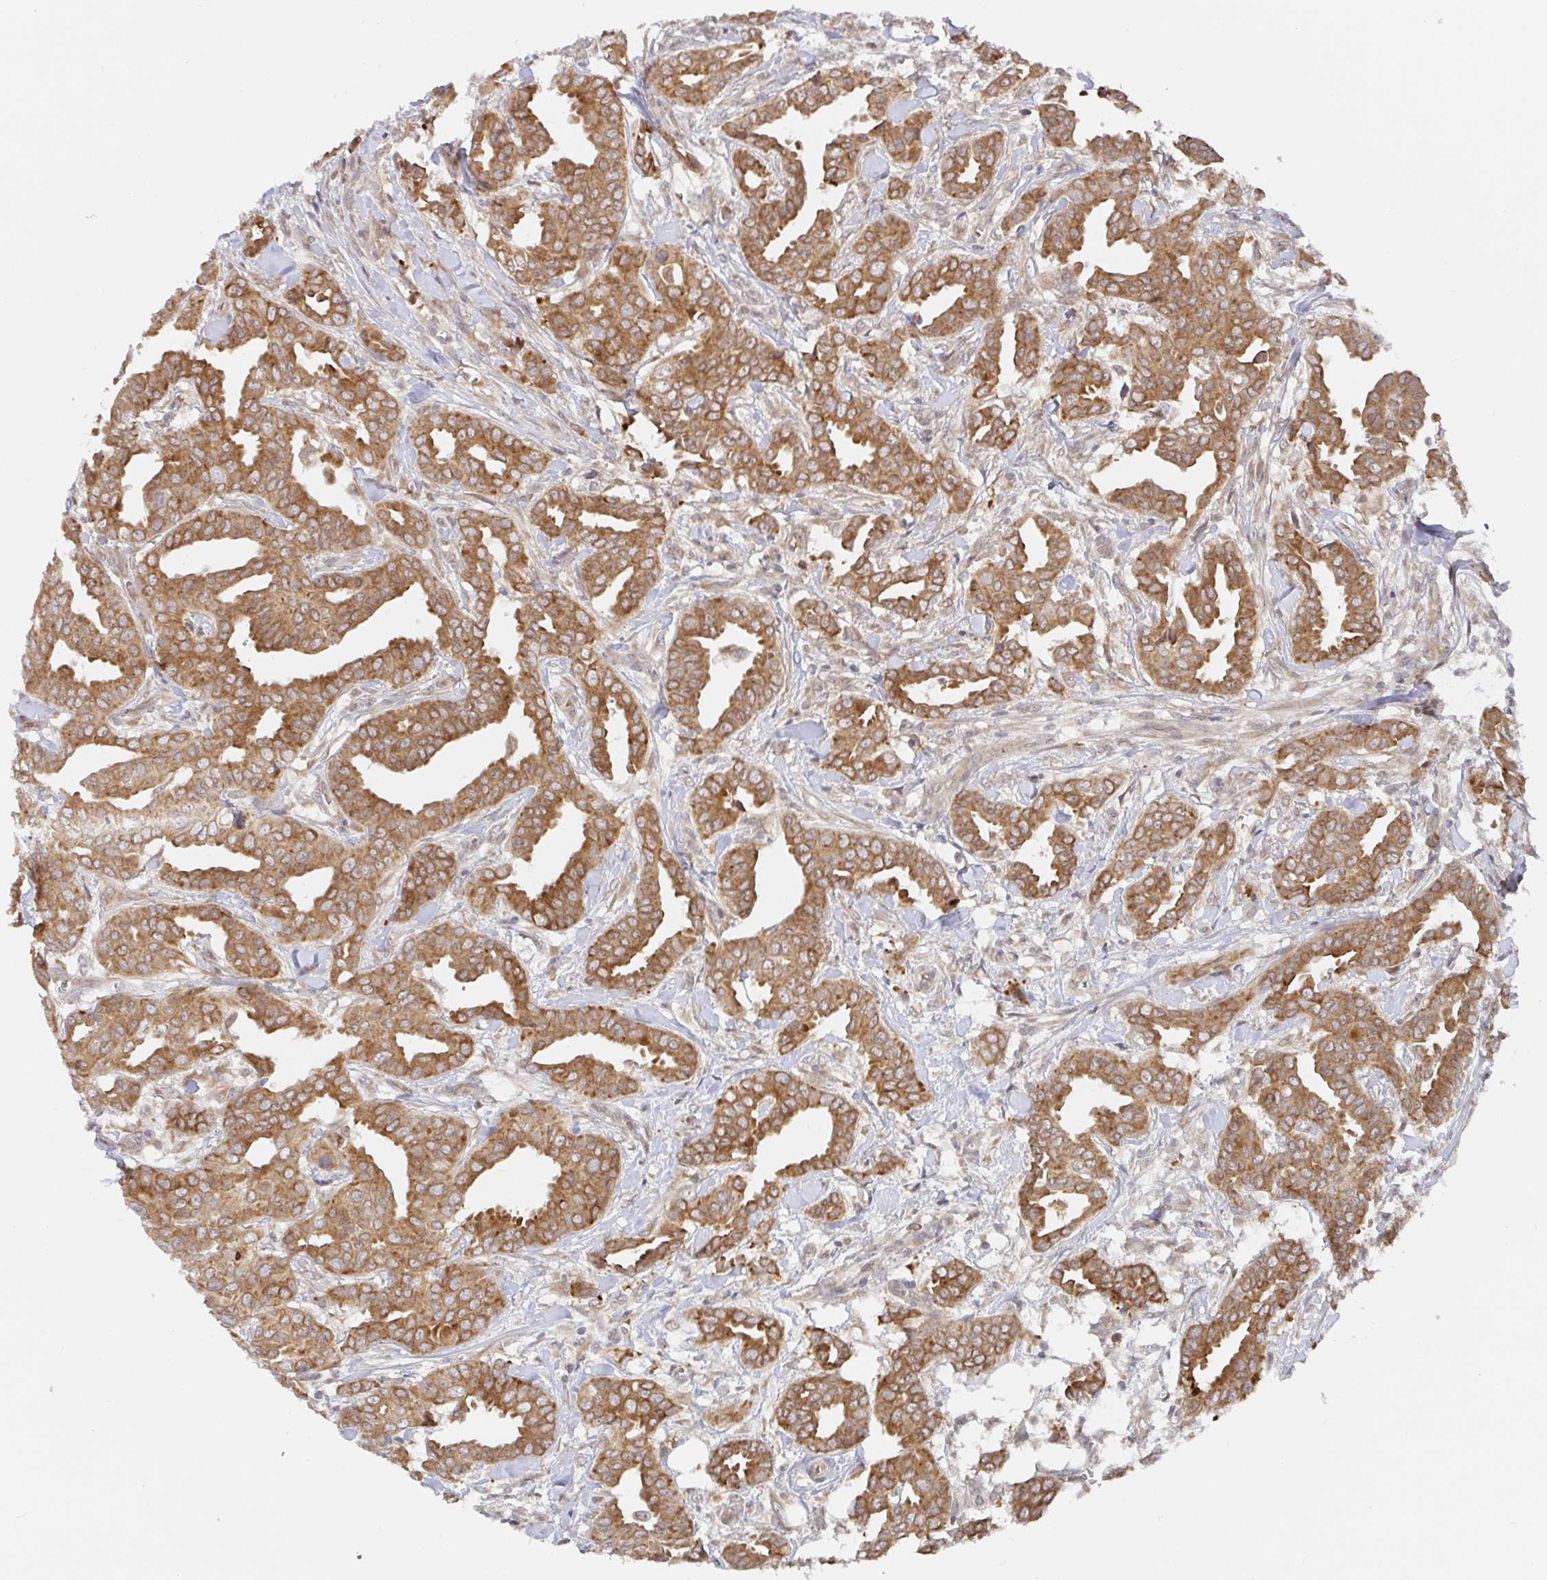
{"staining": {"intensity": "strong", "quantity": ">75%", "location": "cytoplasmic/membranous"}, "tissue": "breast cancer", "cell_type": "Tumor cells", "image_type": "cancer", "snomed": [{"axis": "morphology", "description": "Duct carcinoma"}, {"axis": "topography", "description": "Breast"}], "caption": "A high amount of strong cytoplasmic/membranous expression is present in about >75% of tumor cells in breast cancer tissue.", "gene": "ALG1", "patient": {"sex": "female", "age": 45}}